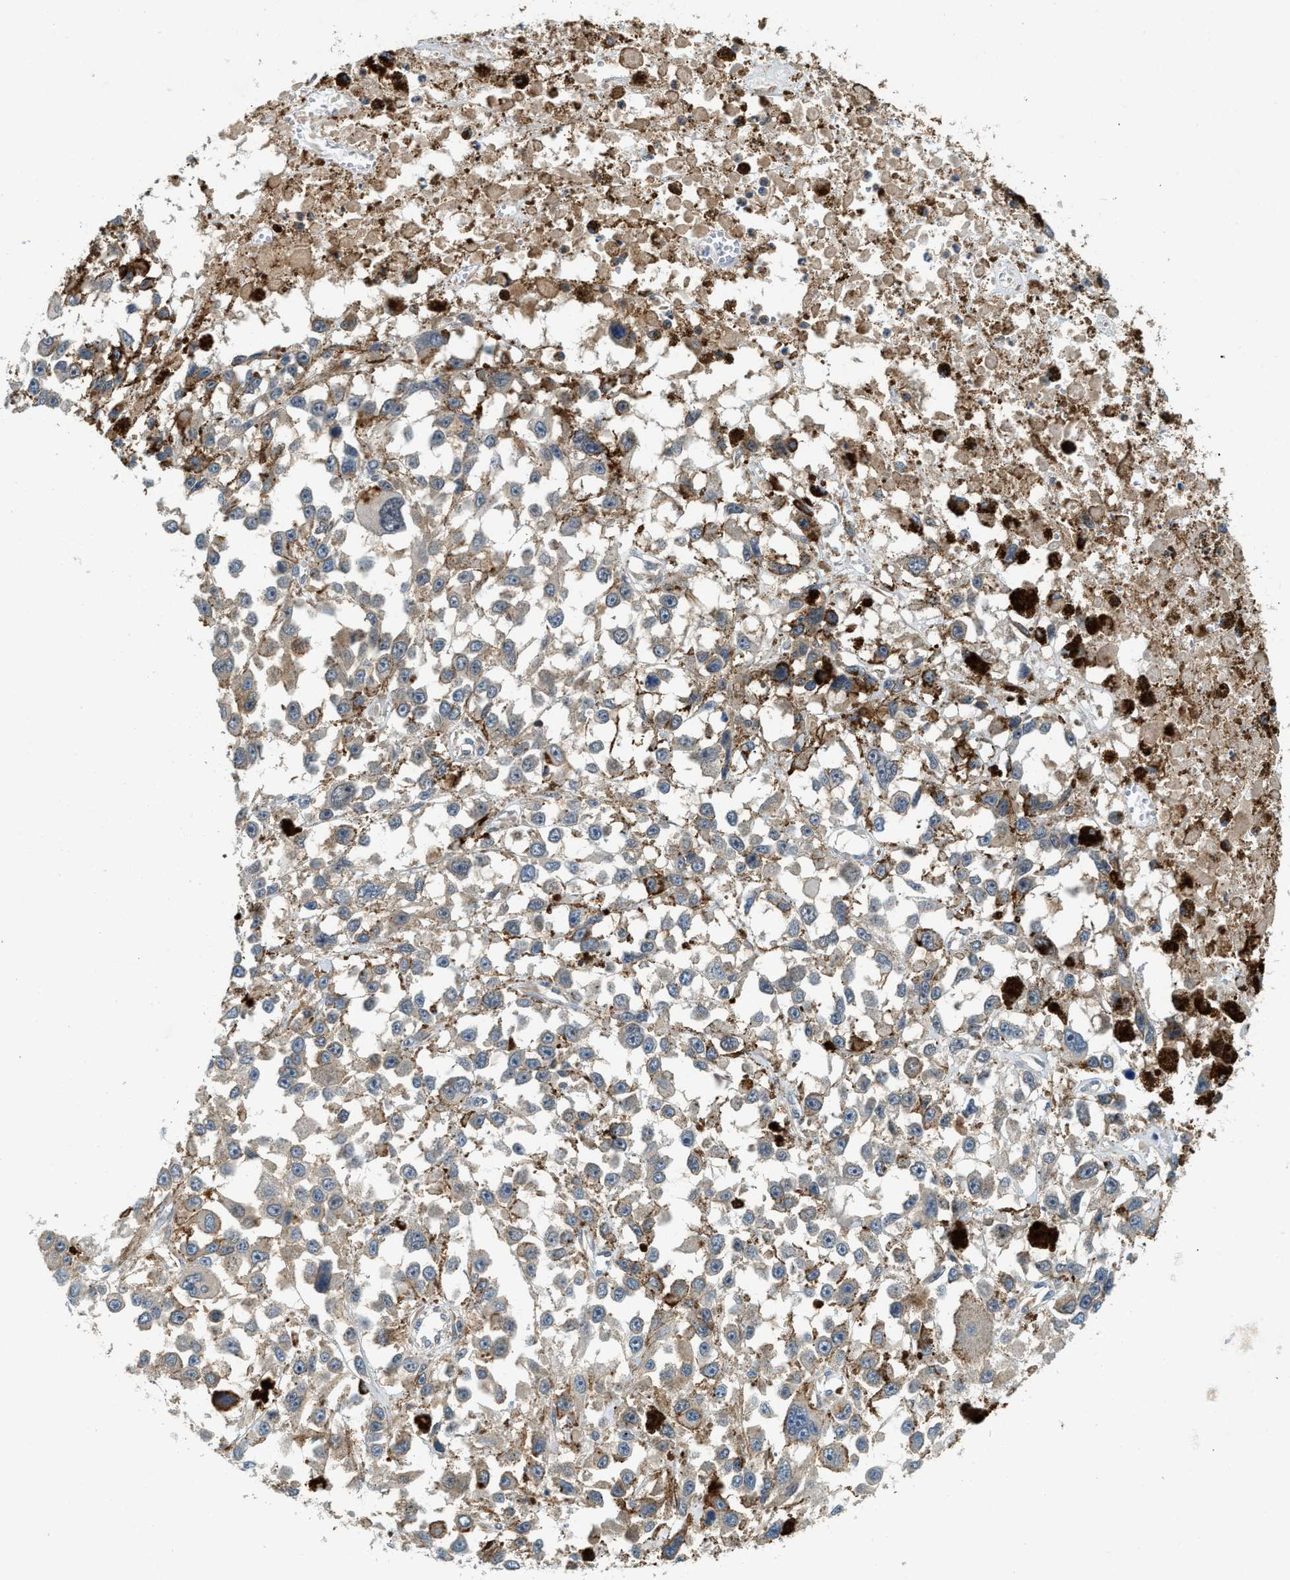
{"staining": {"intensity": "weak", "quantity": "25%-75%", "location": "cytoplasmic/membranous"}, "tissue": "melanoma", "cell_type": "Tumor cells", "image_type": "cancer", "snomed": [{"axis": "morphology", "description": "Malignant melanoma, Metastatic site"}, {"axis": "topography", "description": "Lymph node"}], "caption": "This is a histology image of immunohistochemistry staining of melanoma, which shows weak expression in the cytoplasmic/membranous of tumor cells.", "gene": "GMPPB", "patient": {"sex": "male", "age": 59}}